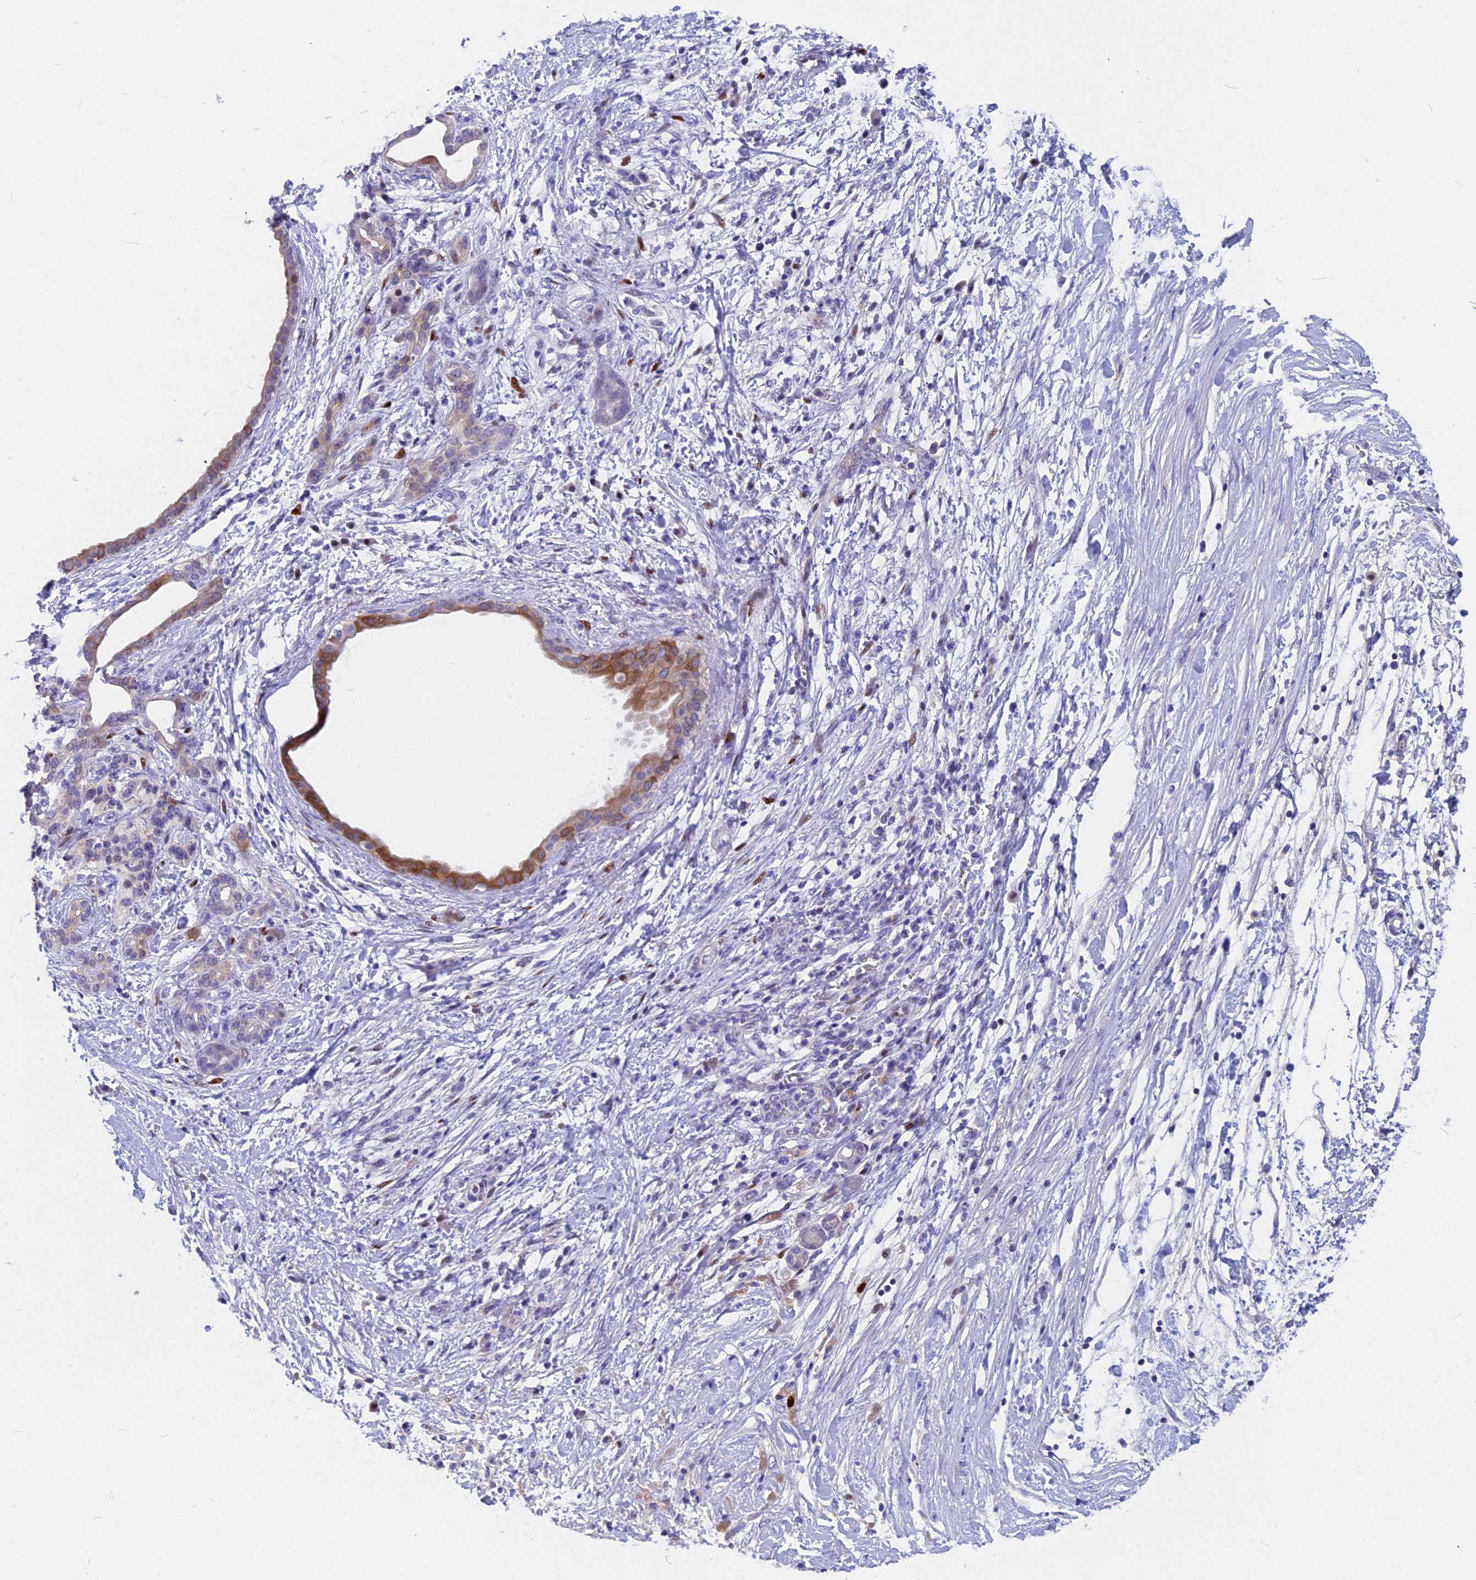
{"staining": {"intensity": "moderate", "quantity": "25%-75%", "location": "cytoplasmic/membranous,nuclear"}, "tissue": "pancreatic cancer", "cell_type": "Tumor cells", "image_type": "cancer", "snomed": [{"axis": "morphology", "description": "Adenocarcinoma, NOS"}, {"axis": "topography", "description": "Pancreas"}], "caption": "Approximately 25%-75% of tumor cells in pancreatic adenocarcinoma exhibit moderate cytoplasmic/membranous and nuclear protein expression as visualized by brown immunohistochemical staining.", "gene": "NKPD1", "patient": {"sex": "female", "age": 55}}